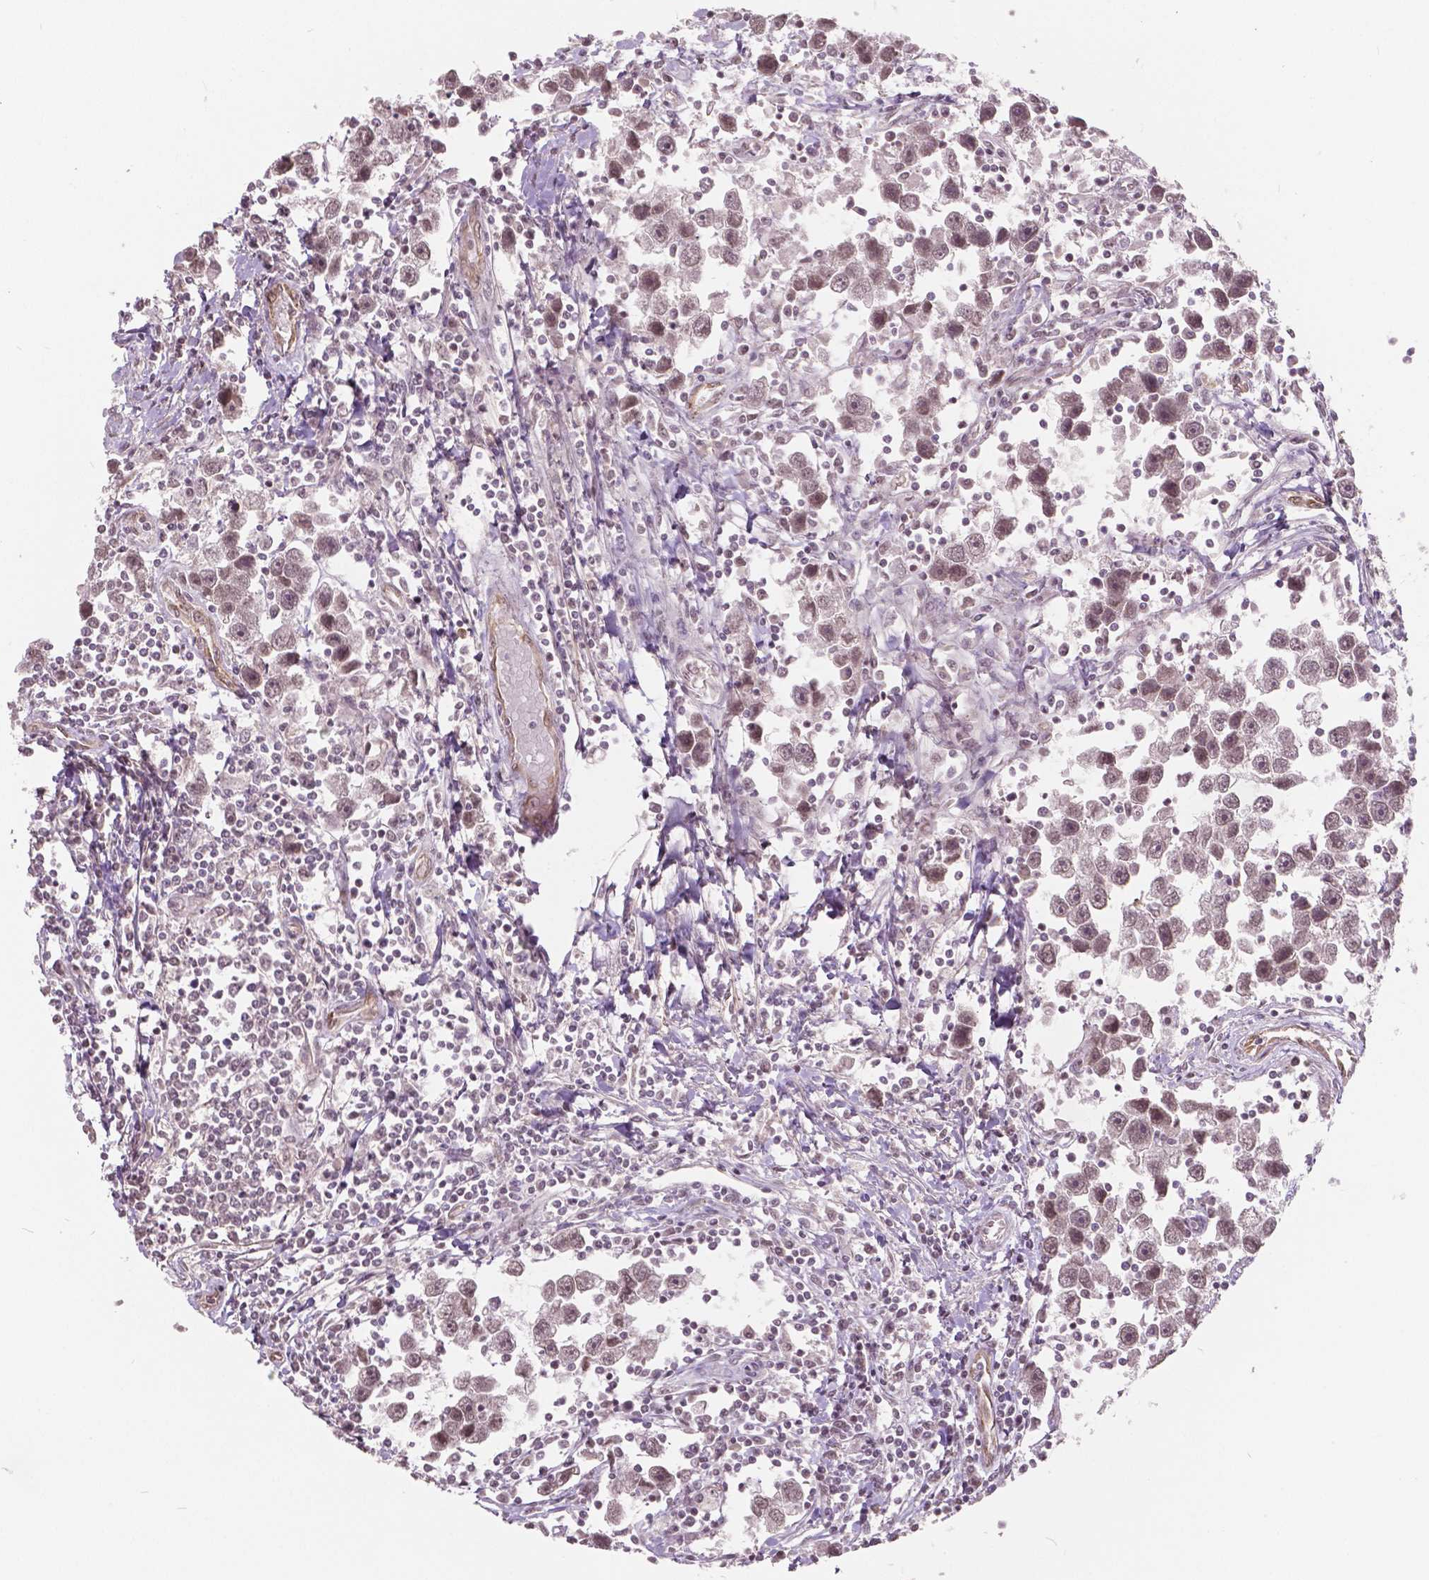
{"staining": {"intensity": "negative", "quantity": "none", "location": "none"}, "tissue": "testis cancer", "cell_type": "Tumor cells", "image_type": "cancer", "snomed": [{"axis": "morphology", "description": "Seminoma, NOS"}, {"axis": "topography", "description": "Testis"}], "caption": "Immunohistochemical staining of testis cancer shows no significant positivity in tumor cells. (DAB immunohistochemistry with hematoxylin counter stain).", "gene": "HMBOX1", "patient": {"sex": "male", "age": 30}}